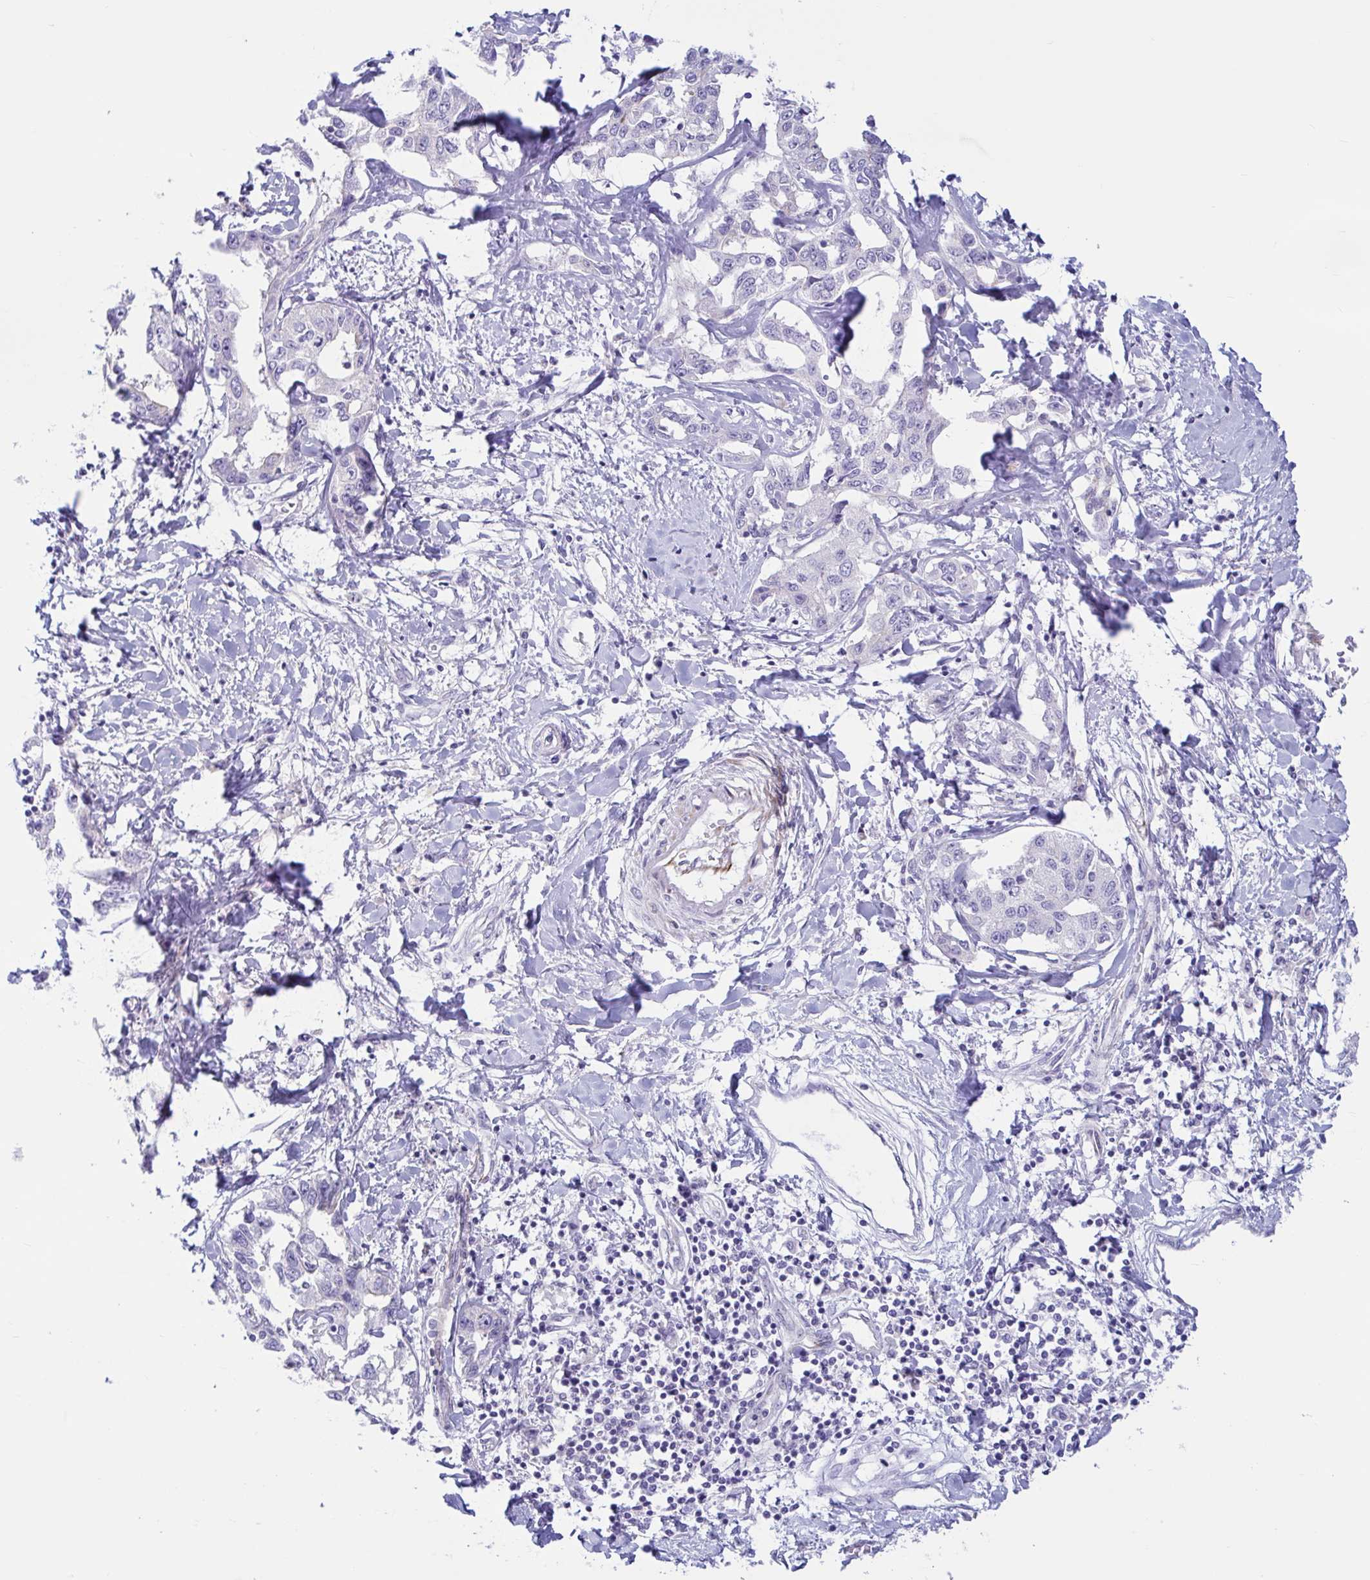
{"staining": {"intensity": "negative", "quantity": "none", "location": "none"}, "tissue": "liver cancer", "cell_type": "Tumor cells", "image_type": "cancer", "snomed": [{"axis": "morphology", "description": "Cholangiocarcinoma"}, {"axis": "topography", "description": "Liver"}], "caption": "Immunohistochemistry (IHC) of human liver cancer demonstrates no staining in tumor cells.", "gene": "TNNI2", "patient": {"sex": "male", "age": 59}}